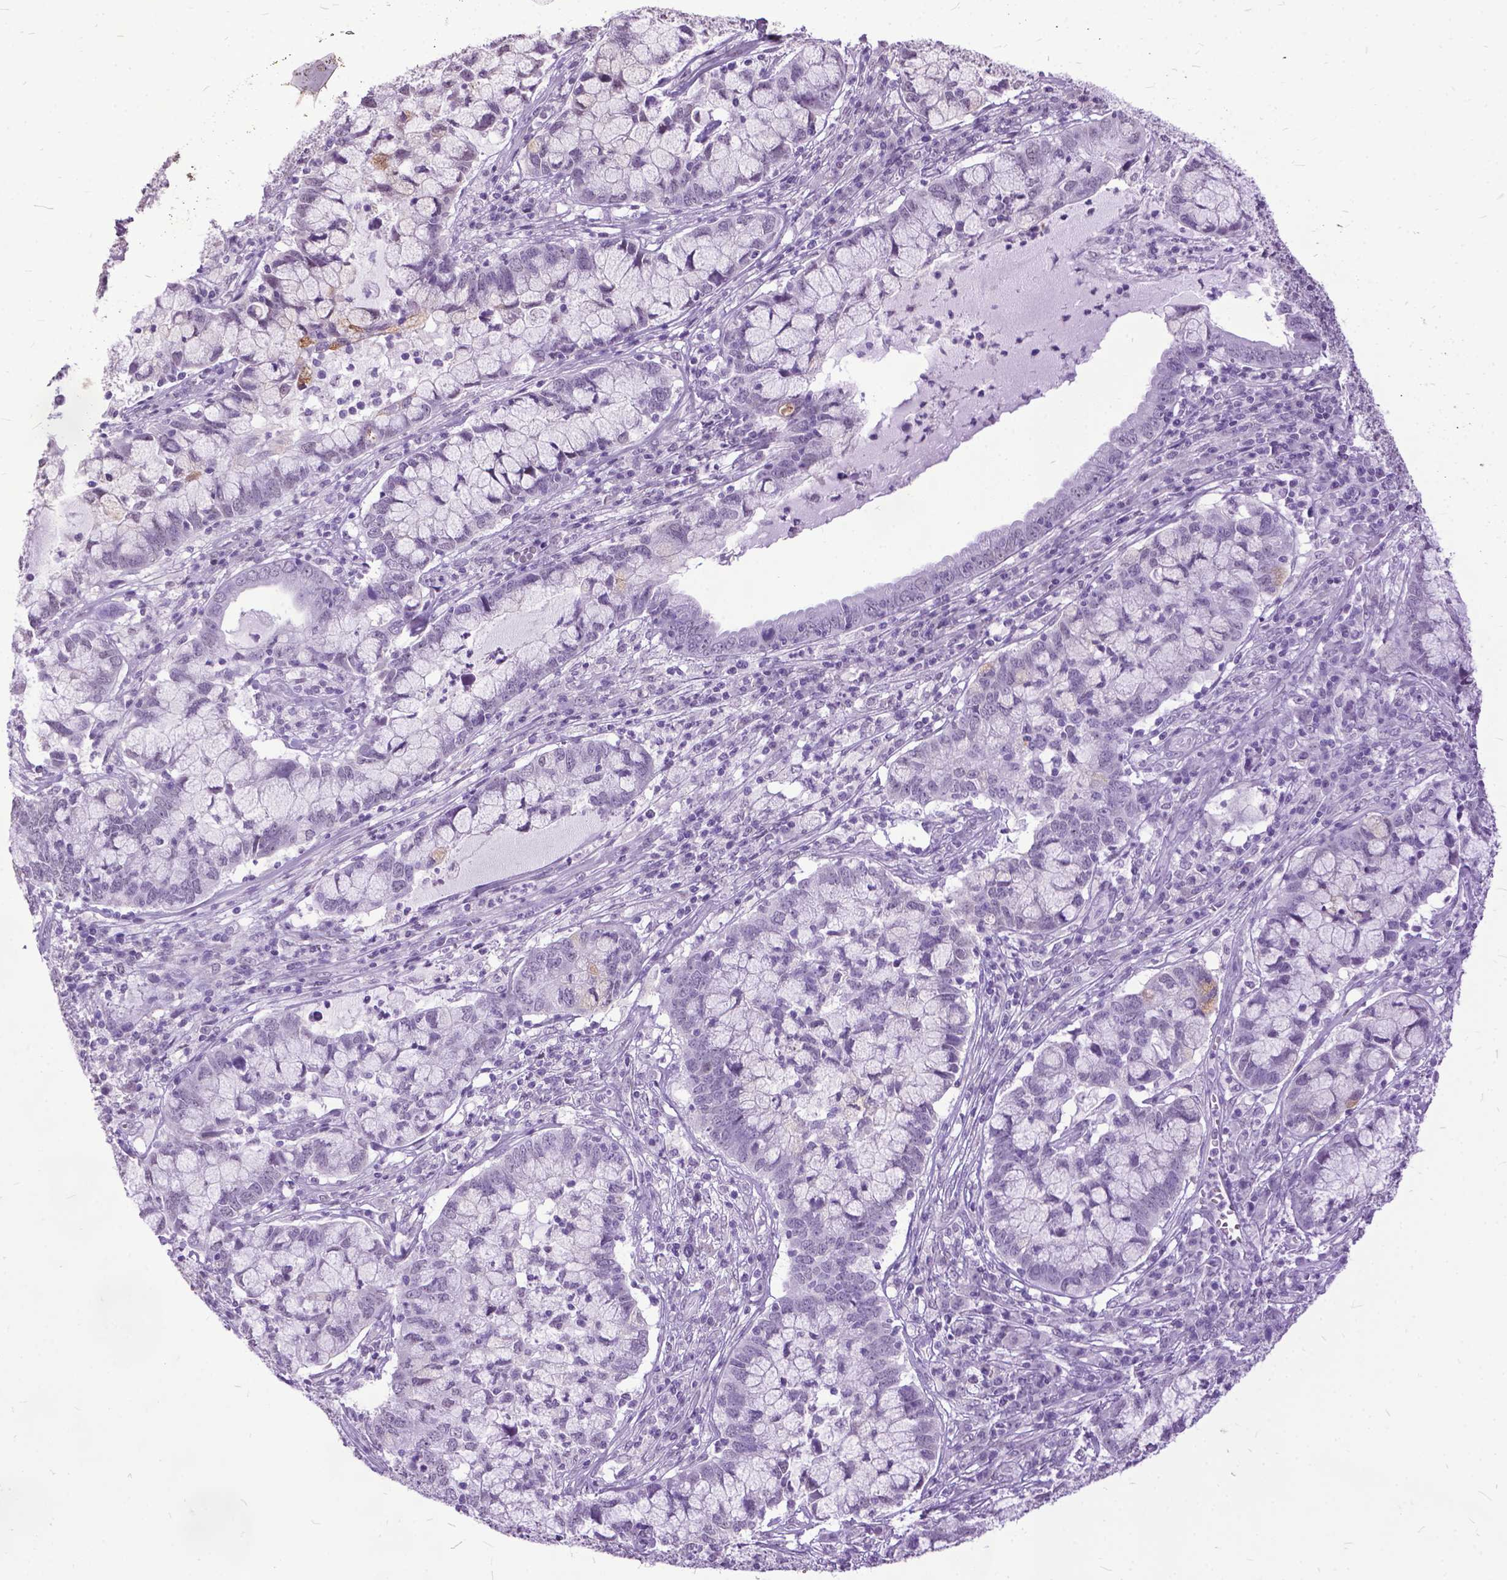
{"staining": {"intensity": "negative", "quantity": "none", "location": "none"}, "tissue": "cervical cancer", "cell_type": "Tumor cells", "image_type": "cancer", "snomed": [{"axis": "morphology", "description": "Adenocarcinoma, NOS"}, {"axis": "topography", "description": "Cervix"}], "caption": "Cervical adenocarcinoma was stained to show a protein in brown. There is no significant expression in tumor cells.", "gene": "MARCHF10", "patient": {"sex": "female", "age": 40}}